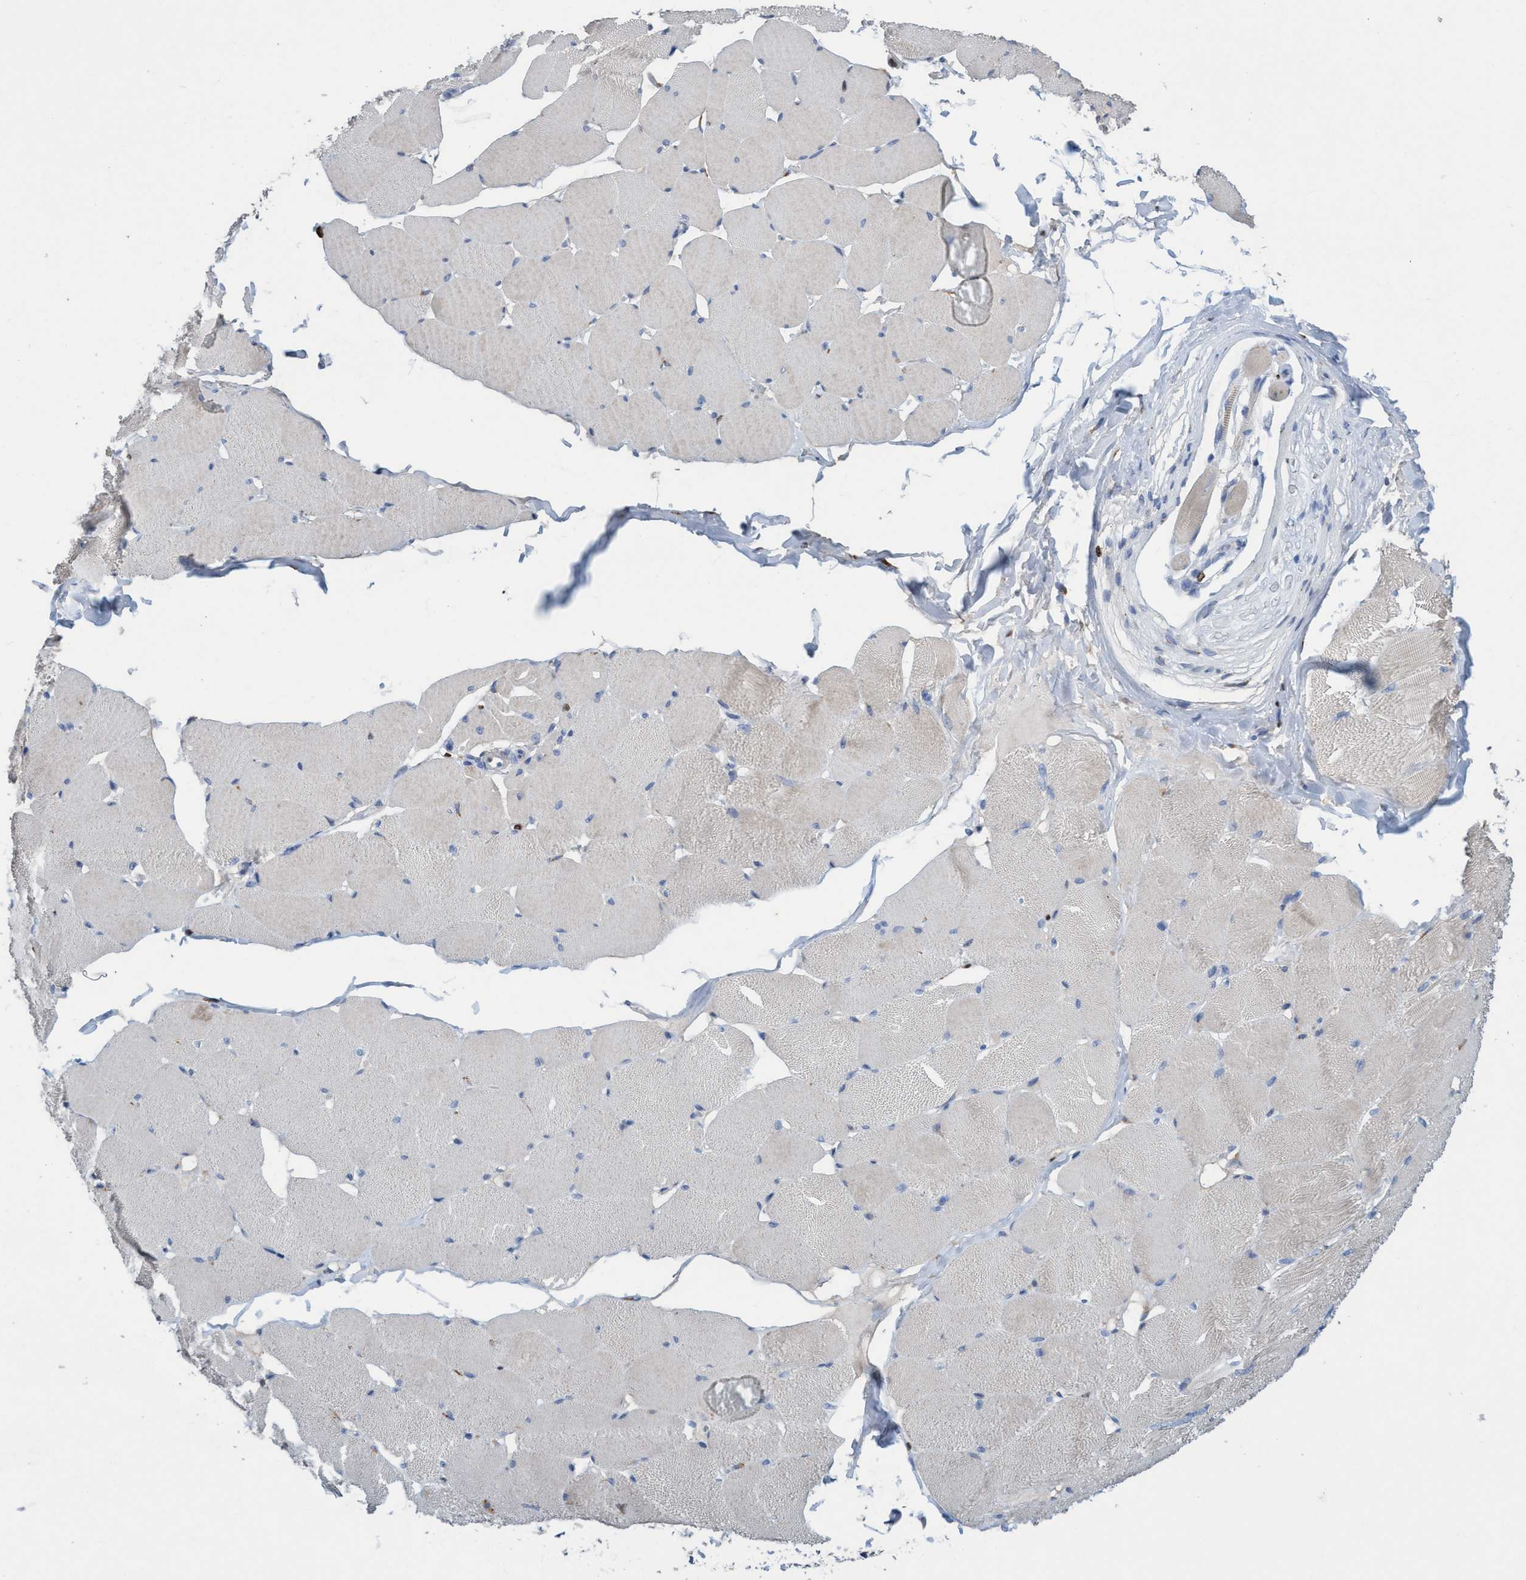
{"staining": {"intensity": "weak", "quantity": "<25%", "location": "cytoplasmic/membranous"}, "tissue": "skeletal muscle", "cell_type": "Myocytes", "image_type": "normal", "snomed": [{"axis": "morphology", "description": "Normal tissue, NOS"}, {"axis": "topography", "description": "Skin"}, {"axis": "topography", "description": "Skeletal muscle"}], "caption": "High power microscopy micrograph of an IHC micrograph of unremarkable skeletal muscle, revealing no significant expression in myocytes.", "gene": "CBX2", "patient": {"sex": "male", "age": 83}}